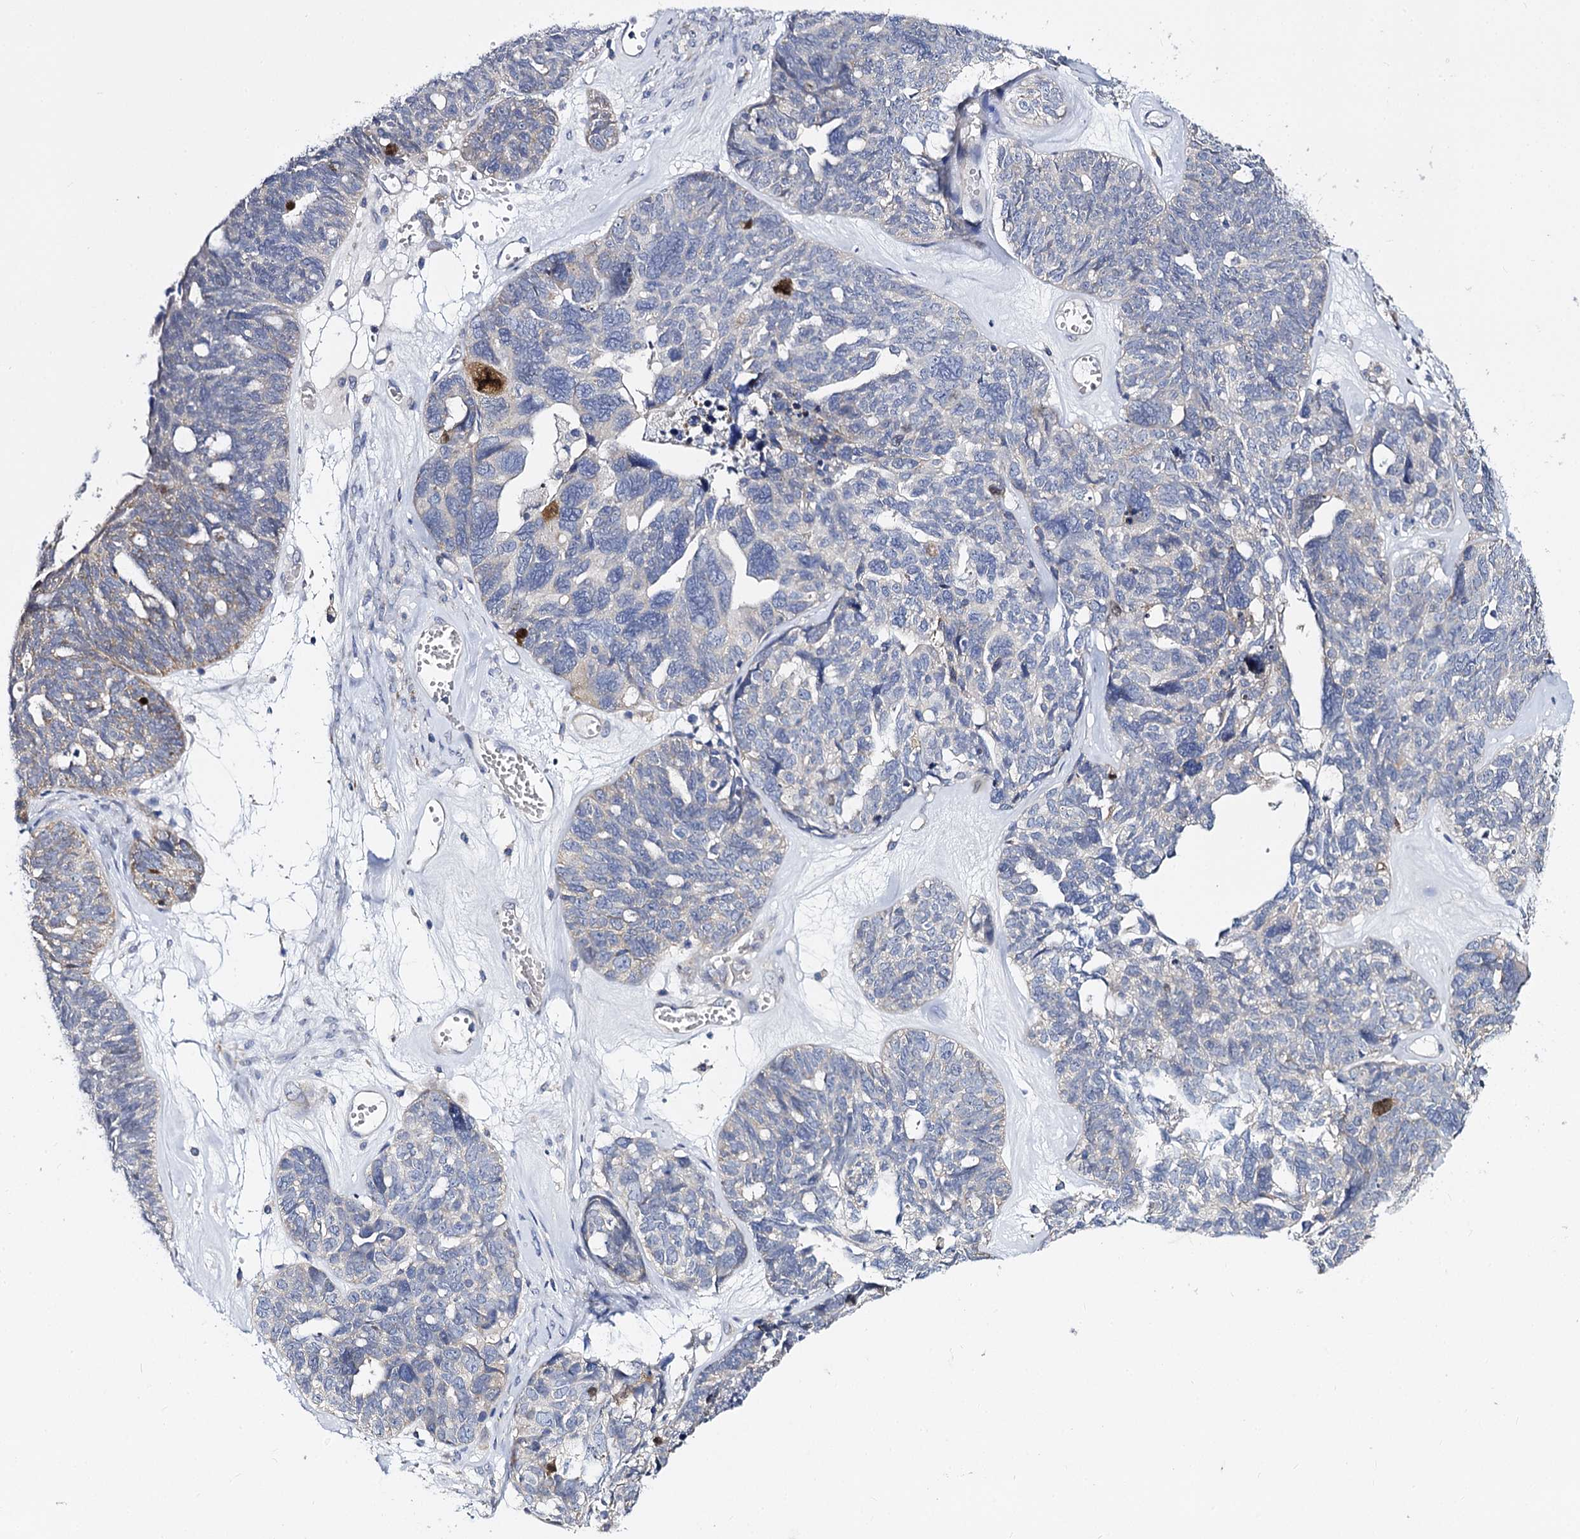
{"staining": {"intensity": "weak", "quantity": "<25%", "location": "cytoplasmic/membranous"}, "tissue": "ovarian cancer", "cell_type": "Tumor cells", "image_type": "cancer", "snomed": [{"axis": "morphology", "description": "Cystadenocarcinoma, serous, NOS"}, {"axis": "topography", "description": "Ovary"}], "caption": "IHC image of human serous cystadenocarcinoma (ovarian) stained for a protein (brown), which shows no staining in tumor cells.", "gene": "PANX2", "patient": {"sex": "female", "age": 79}}